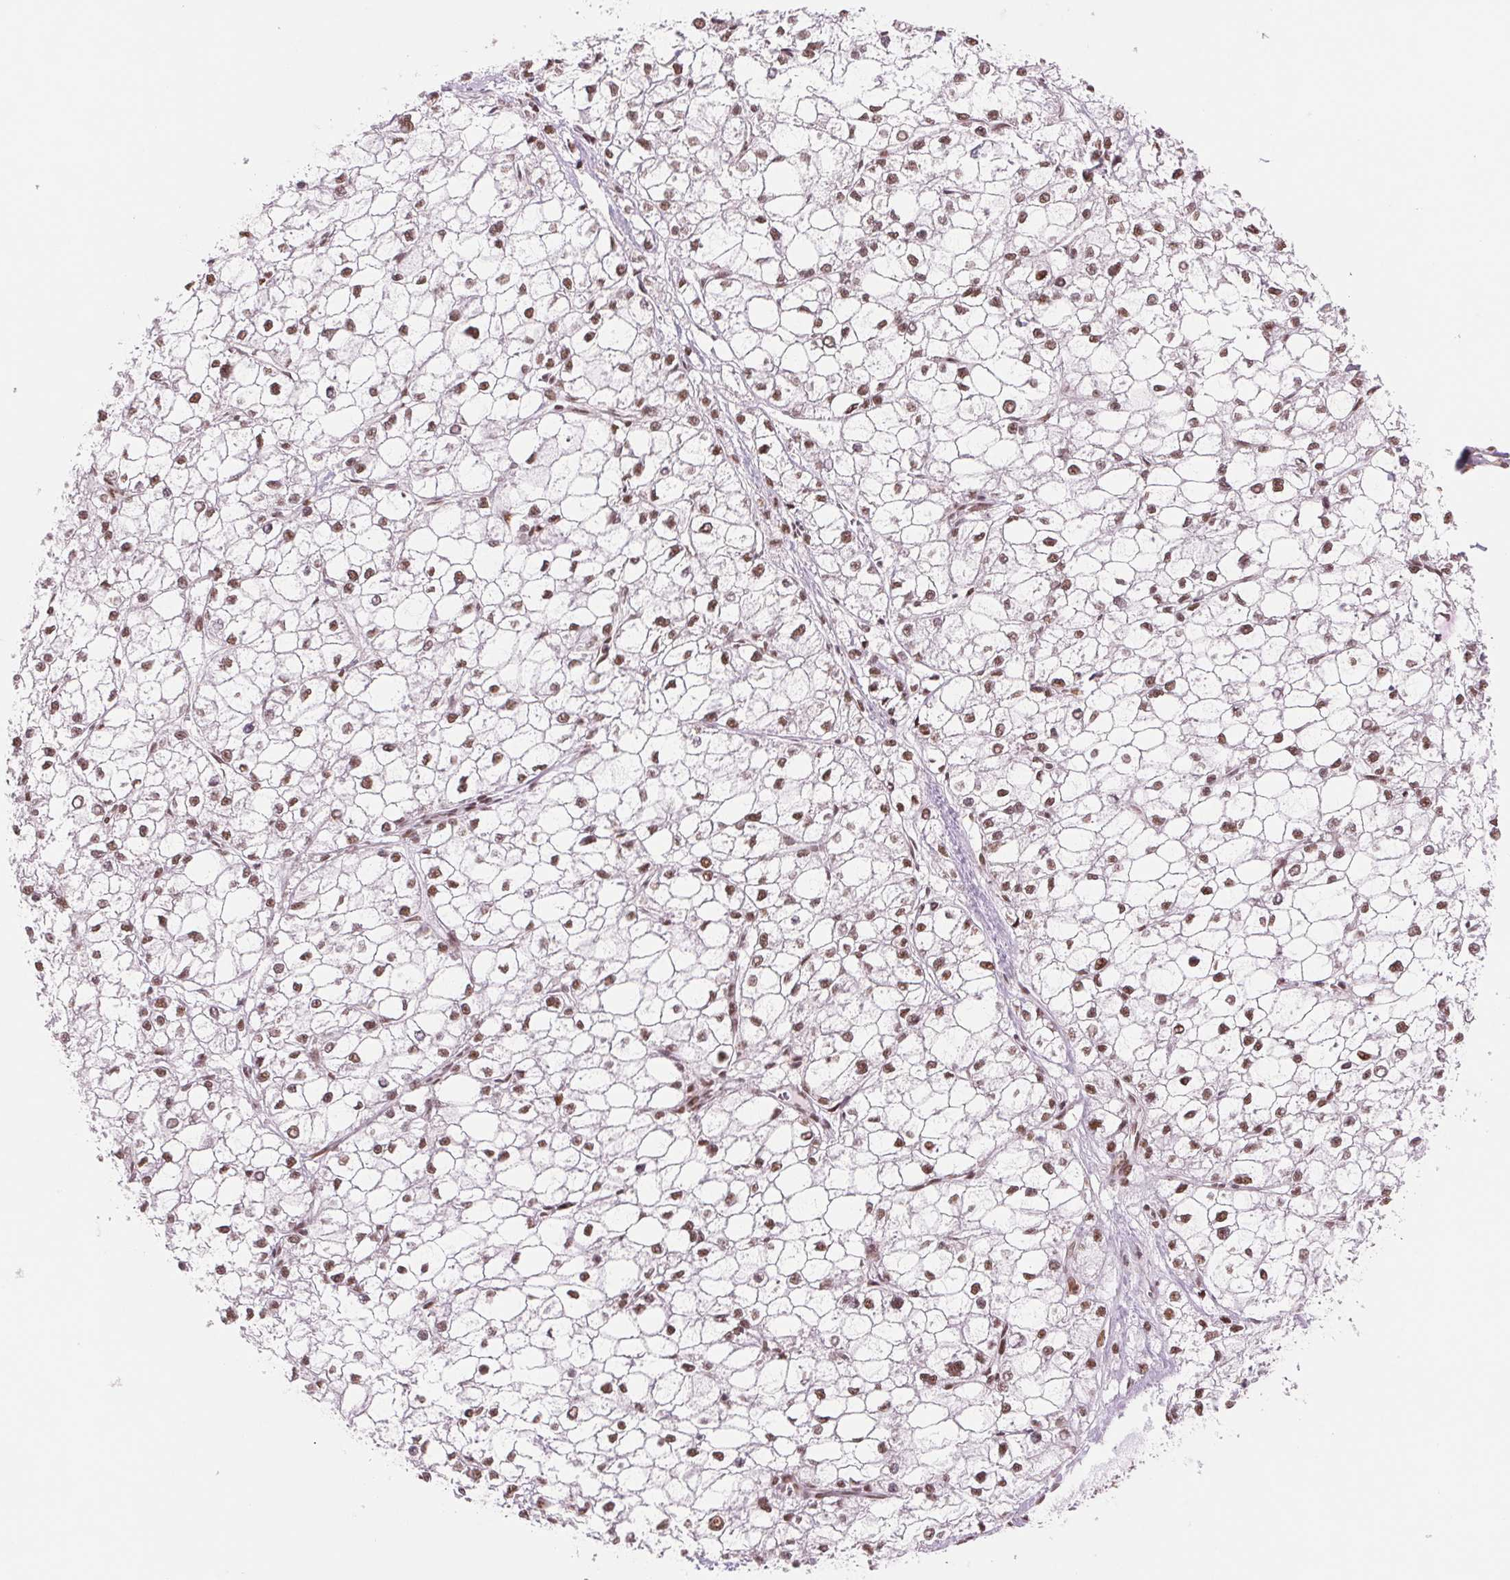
{"staining": {"intensity": "moderate", "quantity": ">75%", "location": "nuclear"}, "tissue": "liver cancer", "cell_type": "Tumor cells", "image_type": "cancer", "snomed": [{"axis": "morphology", "description": "Carcinoma, Hepatocellular, NOS"}, {"axis": "topography", "description": "Liver"}], "caption": "DAB (3,3'-diaminobenzidine) immunohistochemical staining of liver cancer (hepatocellular carcinoma) displays moderate nuclear protein positivity in about >75% of tumor cells.", "gene": "SREK1", "patient": {"sex": "female", "age": 43}}